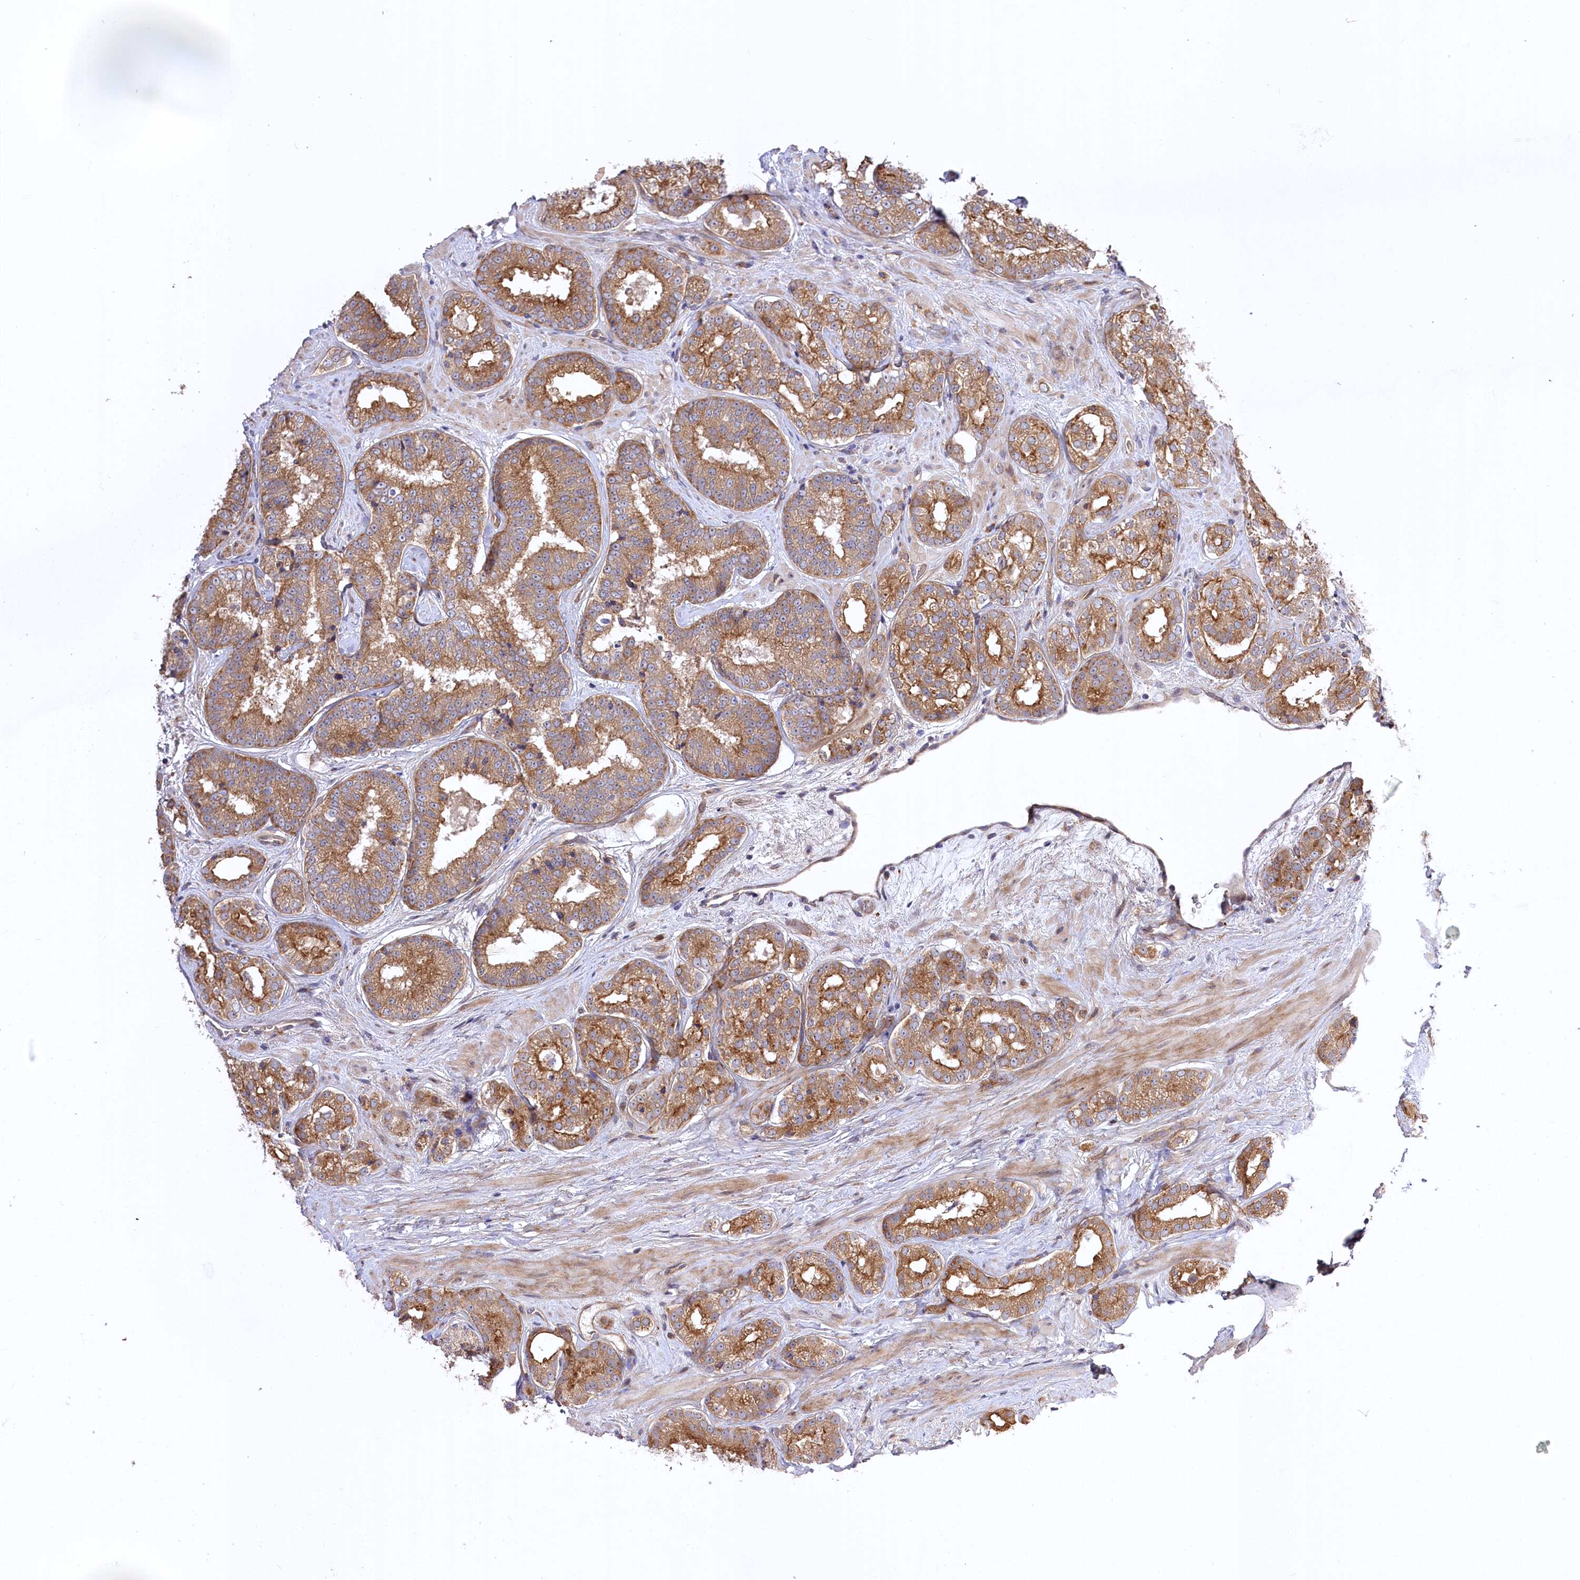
{"staining": {"intensity": "moderate", "quantity": ">75%", "location": "cytoplasmic/membranous"}, "tissue": "prostate cancer", "cell_type": "Tumor cells", "image_type": "cancer", "snomed": [{"axis": "morphology", "description": "Normal tissue, NOS"}, {"axis": "morphology", "description": "Adenocarcinoma, High grade"}, {"axis": "topography", "description": "Prostate"}], "caption": "Immunohistochemical staining of prostate cancer (high-grade adenocarcinoma) shows moderate cytoplasmic/membranous protein positivity in about >75% of tumor cells.", "gene": "TRUB1", "patient": {"sex": "male", "age": 83}}